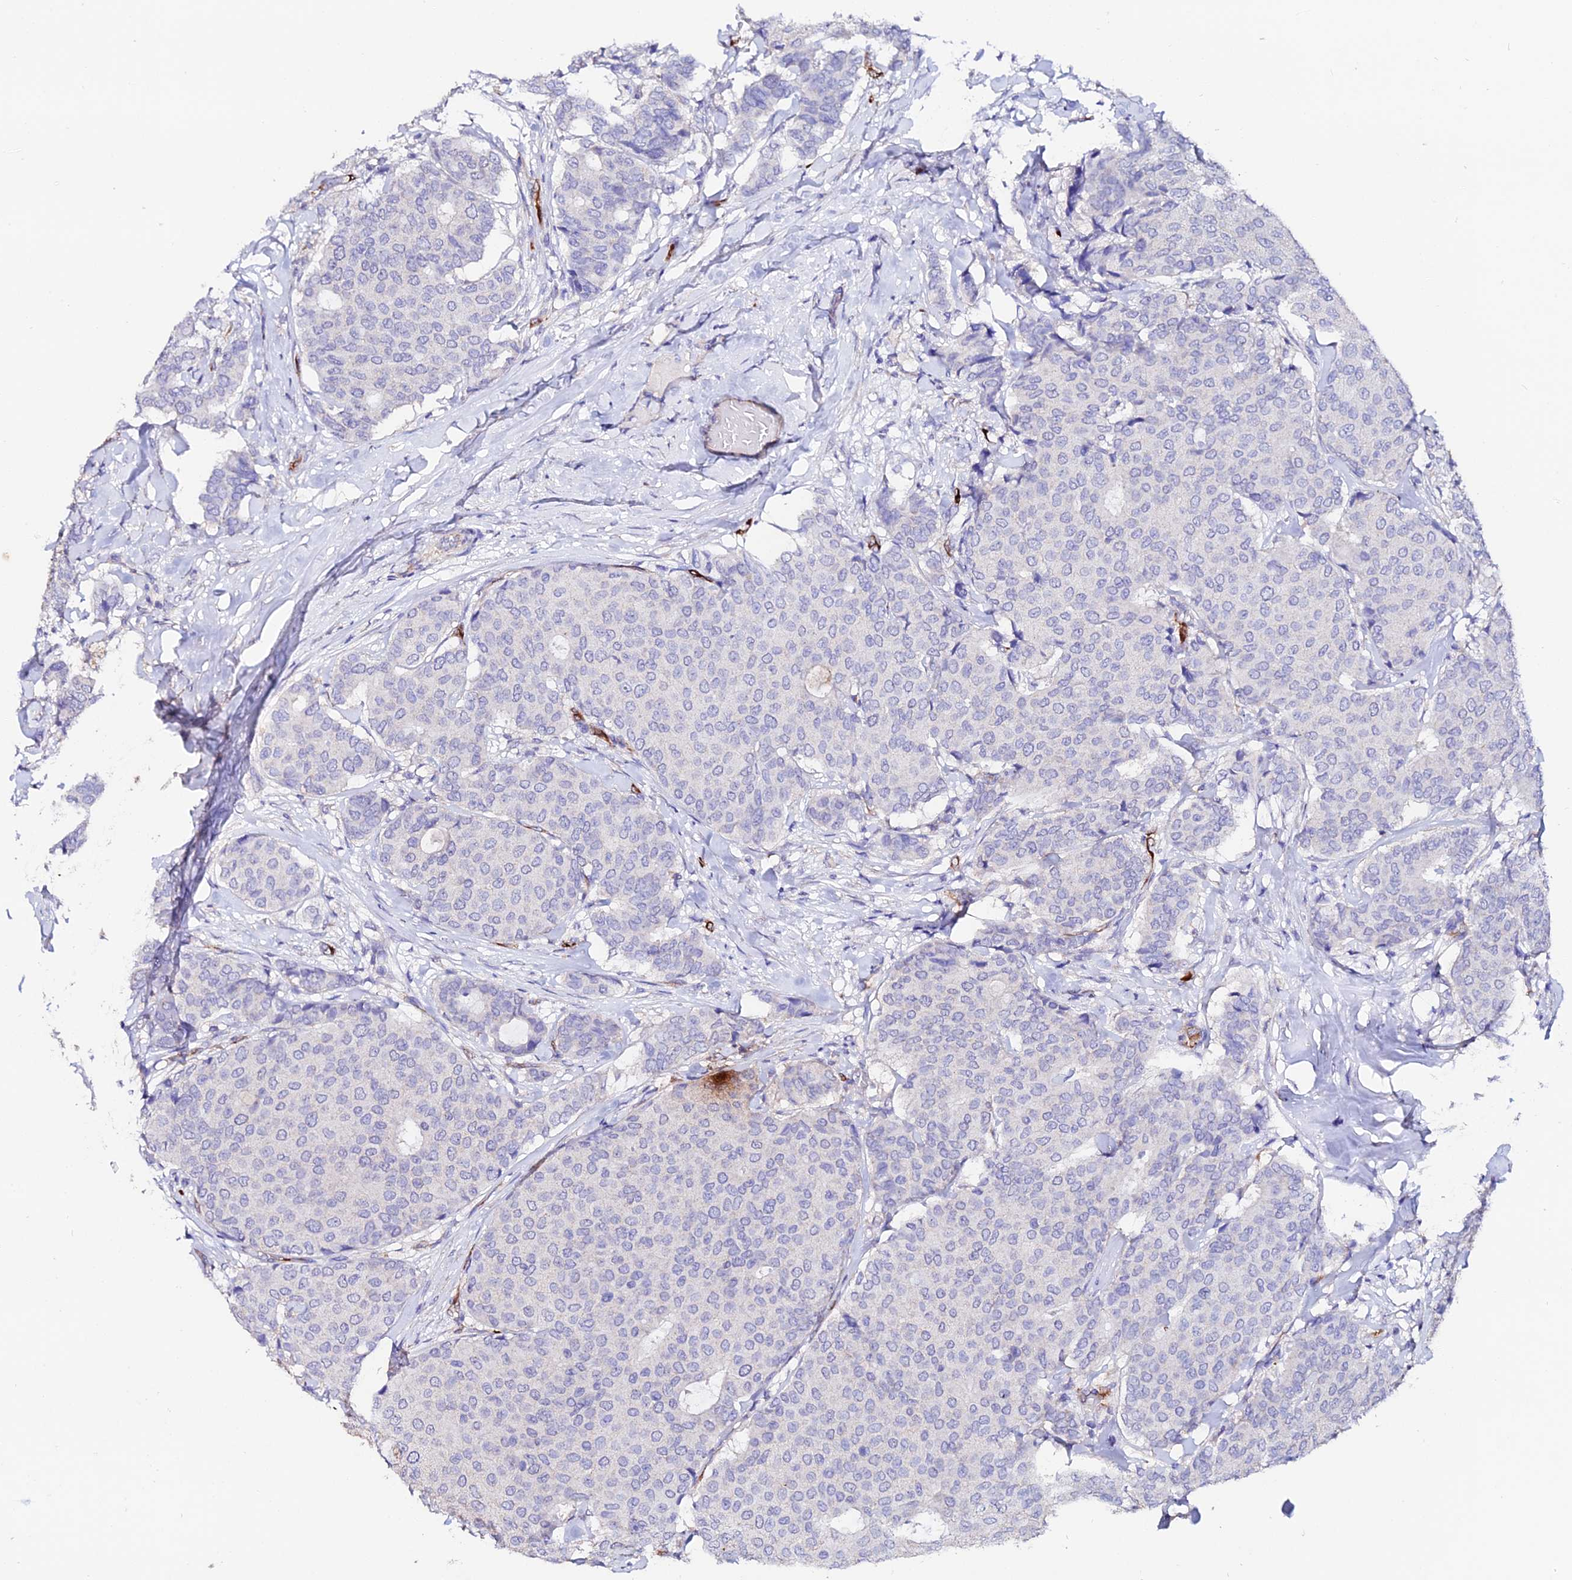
{"staining": {"intensity": "negative", "quantity": "none", "location": "none"}, "tissue": "breast cancer", "cell_type": "Tumor cells", "image_type": "cancer", "snomed": [{"axis": "morphology", "description": "Duct carcinoma"}, {"axis": "topography", "description": "Breast"}], "caption": "Immunohistochemistry (IHC) histopathology image of human intraductal carcinoma (breast) stained for a protein (brown), which displays no staining in tumor cells.", "gene": "ESM1", "patient": {"sex": "female", "age": 75}}